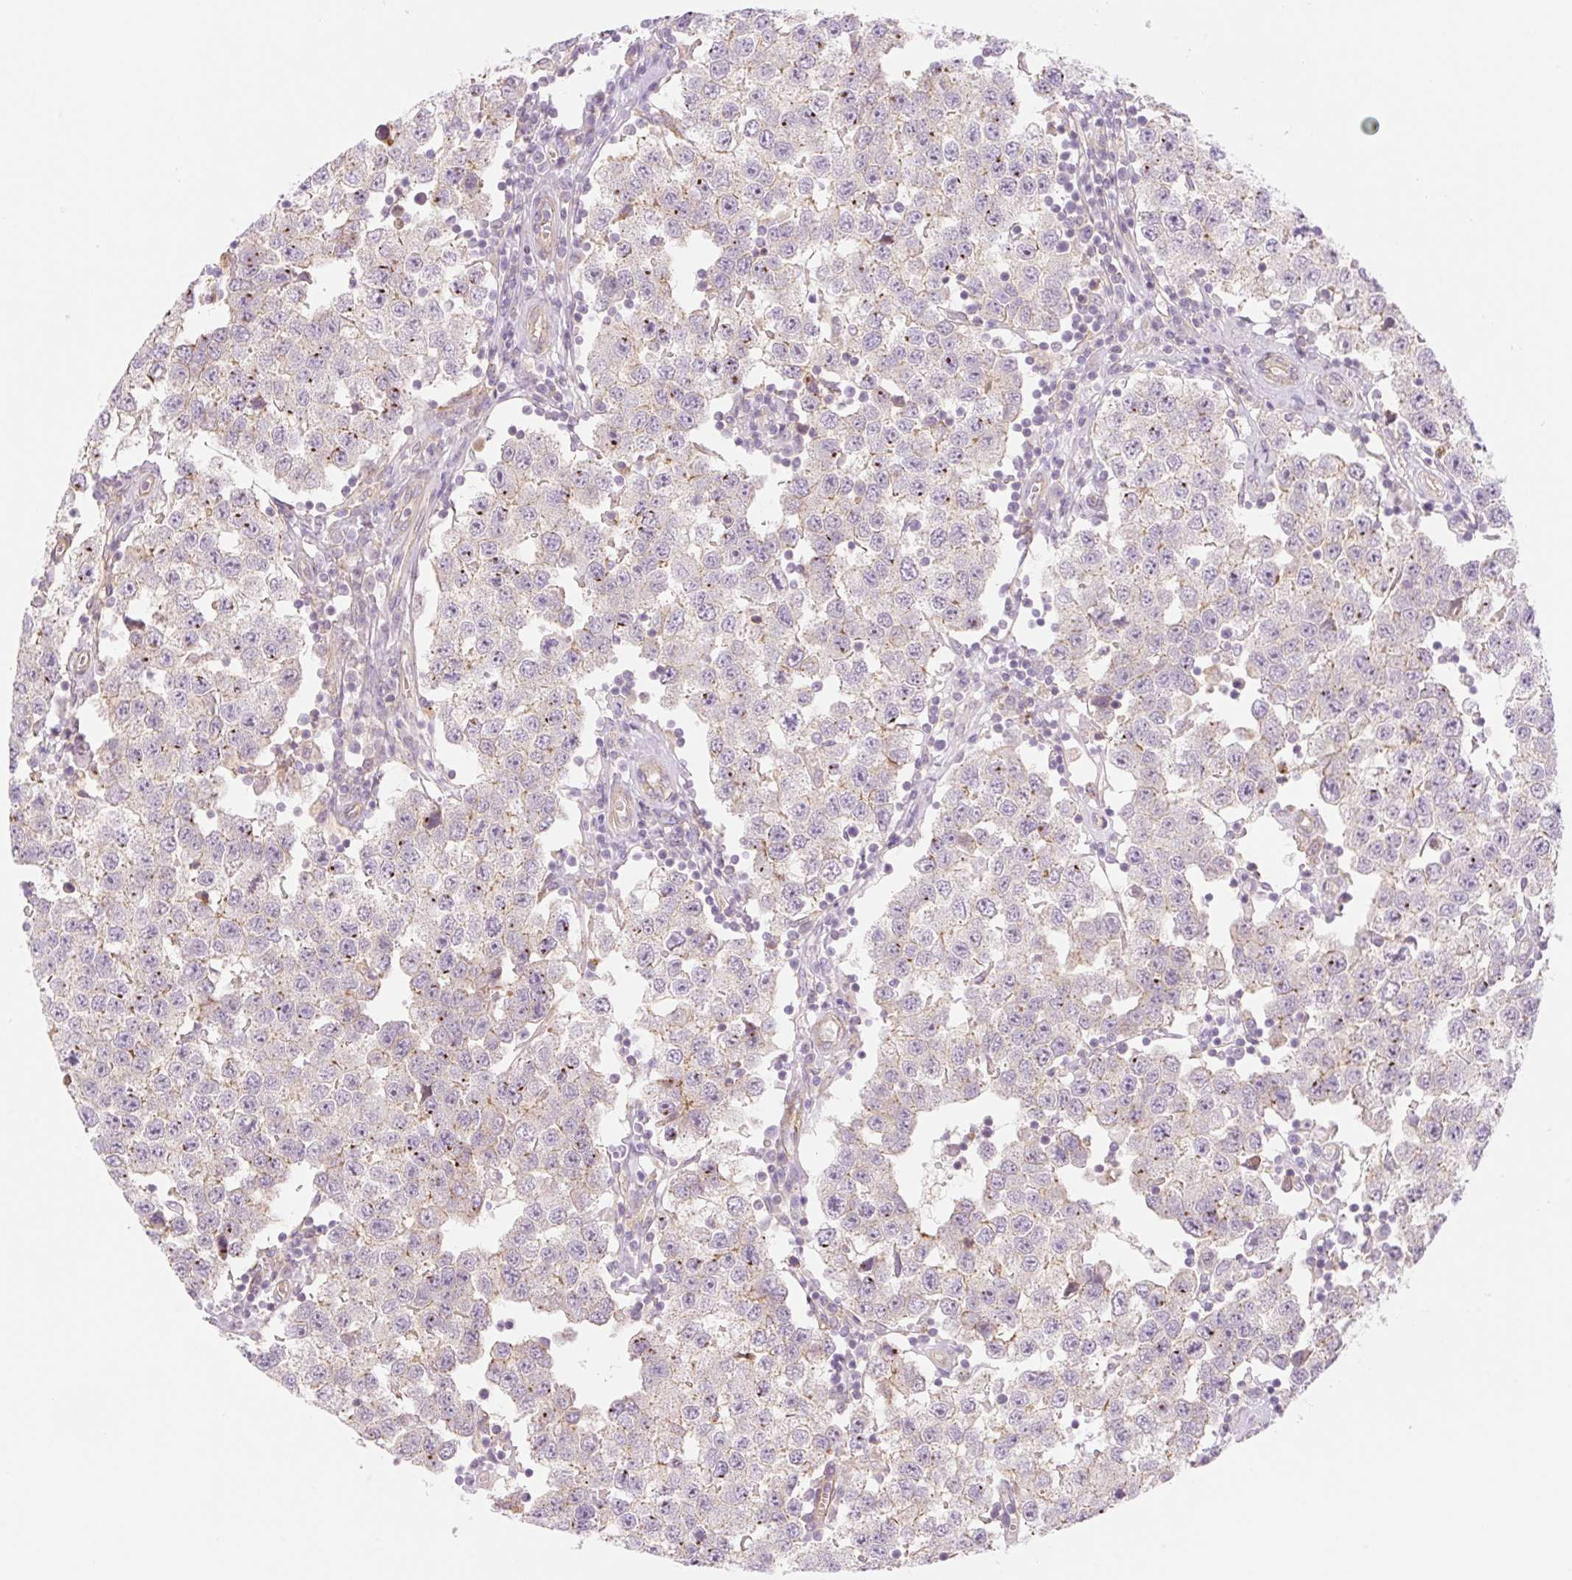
{"staining": {"intensity": "weak", "quantity": "<25%", "location": "cytoplasmic/membranous"}, "tissue": "testis cancer", "cell_type": "Tumor cells", "image_type": "cancer", "snomed": [{"axis": "morphology", "description": "Seminoma, NOS"}, {"axis": "topography", "description": "Testis"}], "caption": "An image of testis seminoma stained for a protein shows no brown staining in tumor cells.", "gene": "NLRP5", "patient": {"sex": "male", "age": 34}}